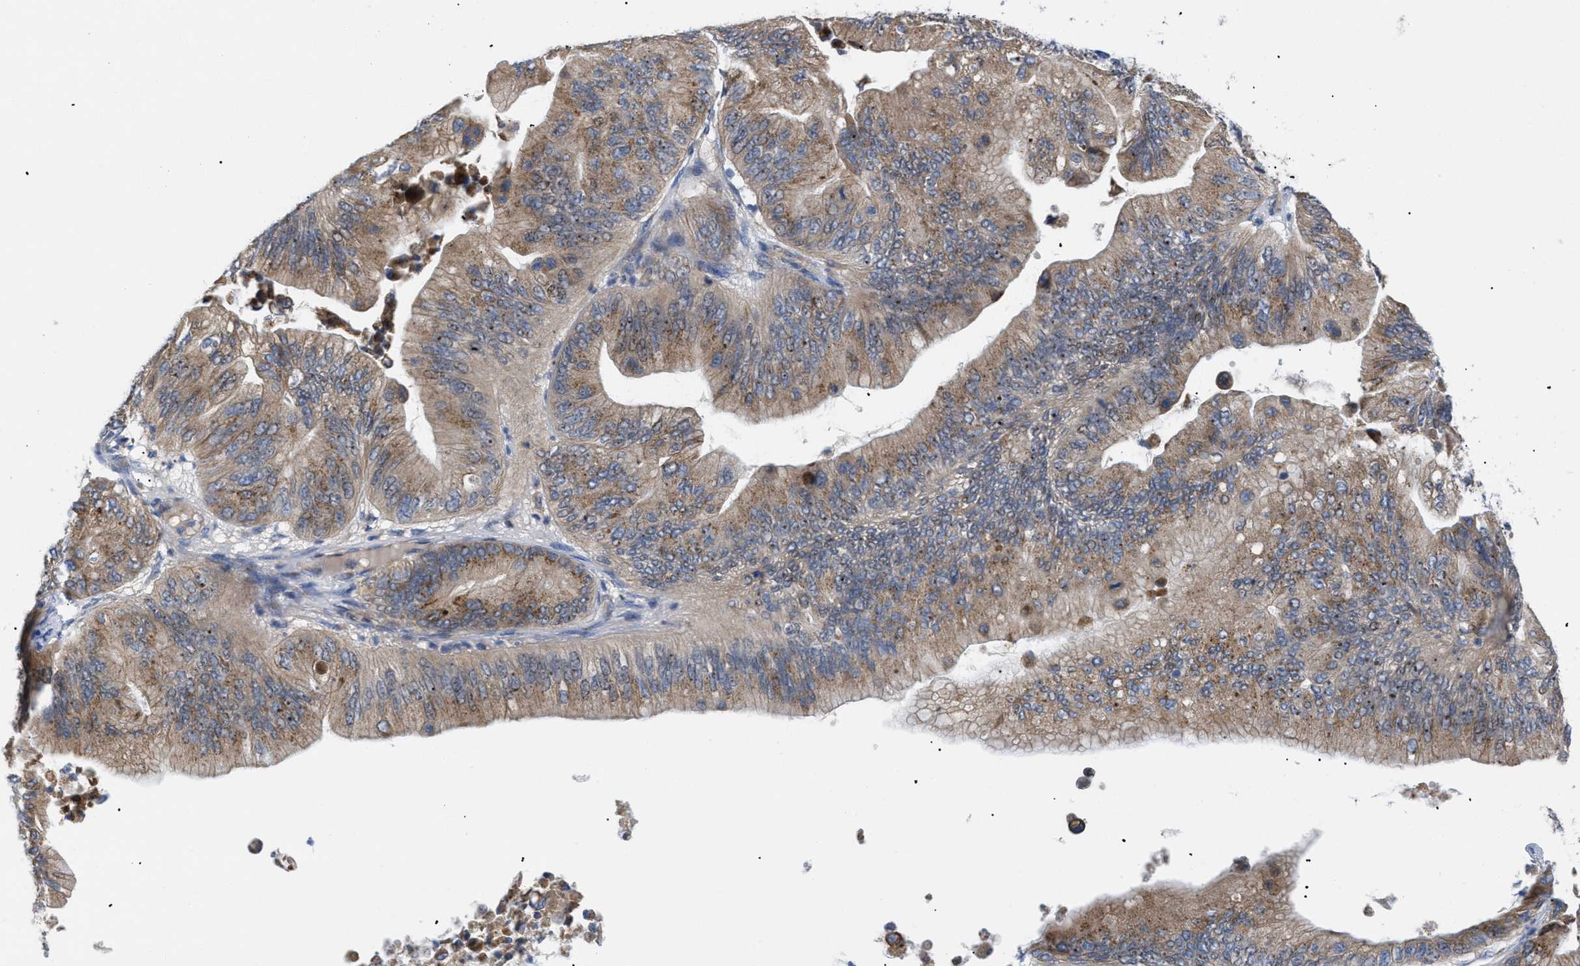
{"staining": {"intensity": "moderate", "quantity": ">75%", "location": "cytoplasmic/membranous"}, "tissue": "ovarian cancer", "cell_type": "Tumor cells", "image_type": "cancer", "snomed": [{"axis": "morphology", "description": "Cystadenocarcinoma, mucinous, NOS"}, {"axis": "topography", "description": "Ovary"}], "caption": "A histopathology image showing moderate cytoplasmic/membranous staining in about >75% of tumor cells in ovarian mucinous cystadenocarcinoma, as visualized by brown immunohistochemical staining.", "gene": "SLC50A1", "patient": {"sex": "female", "age": 61}}